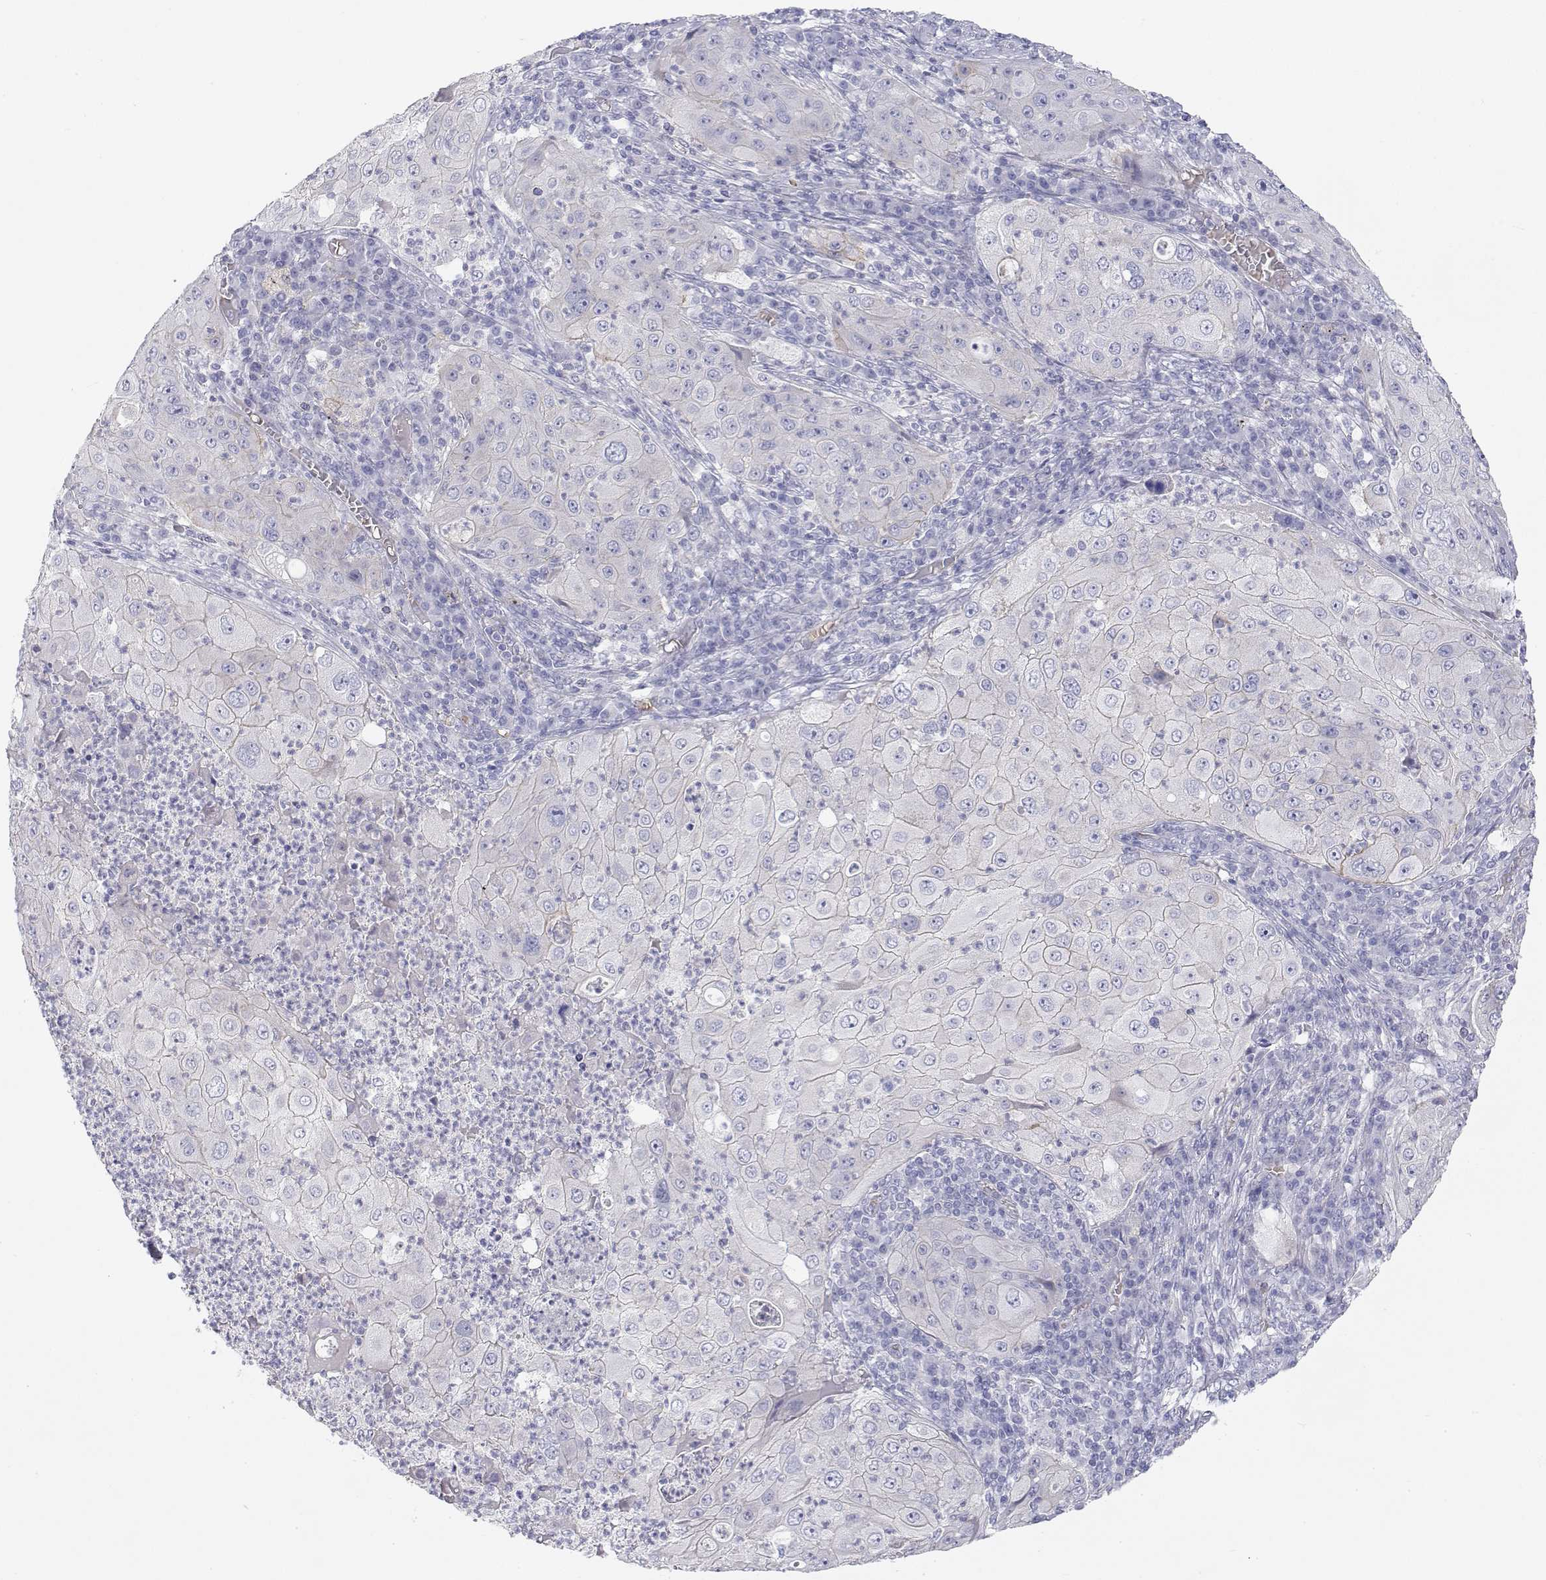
{"staining": {"intensity": "negative", "quantity": "none", "location": "none"}, "tissue": "lung cancer", "cell_type": "Tumor cells", "image_type": "cancer", "snomed": [{"axis": "morphology", "description": "Squamous cell carcinoma, NOS"}, {"axis": "topography", "description": "Lung"}], "caption": "Lung cancer (squamous cell carcinoma) stained for a protein using immunohistochemistry reveals no staining tumor cells.", "gene": "MISP", "patient": {"sex": "female", "age": 59}}